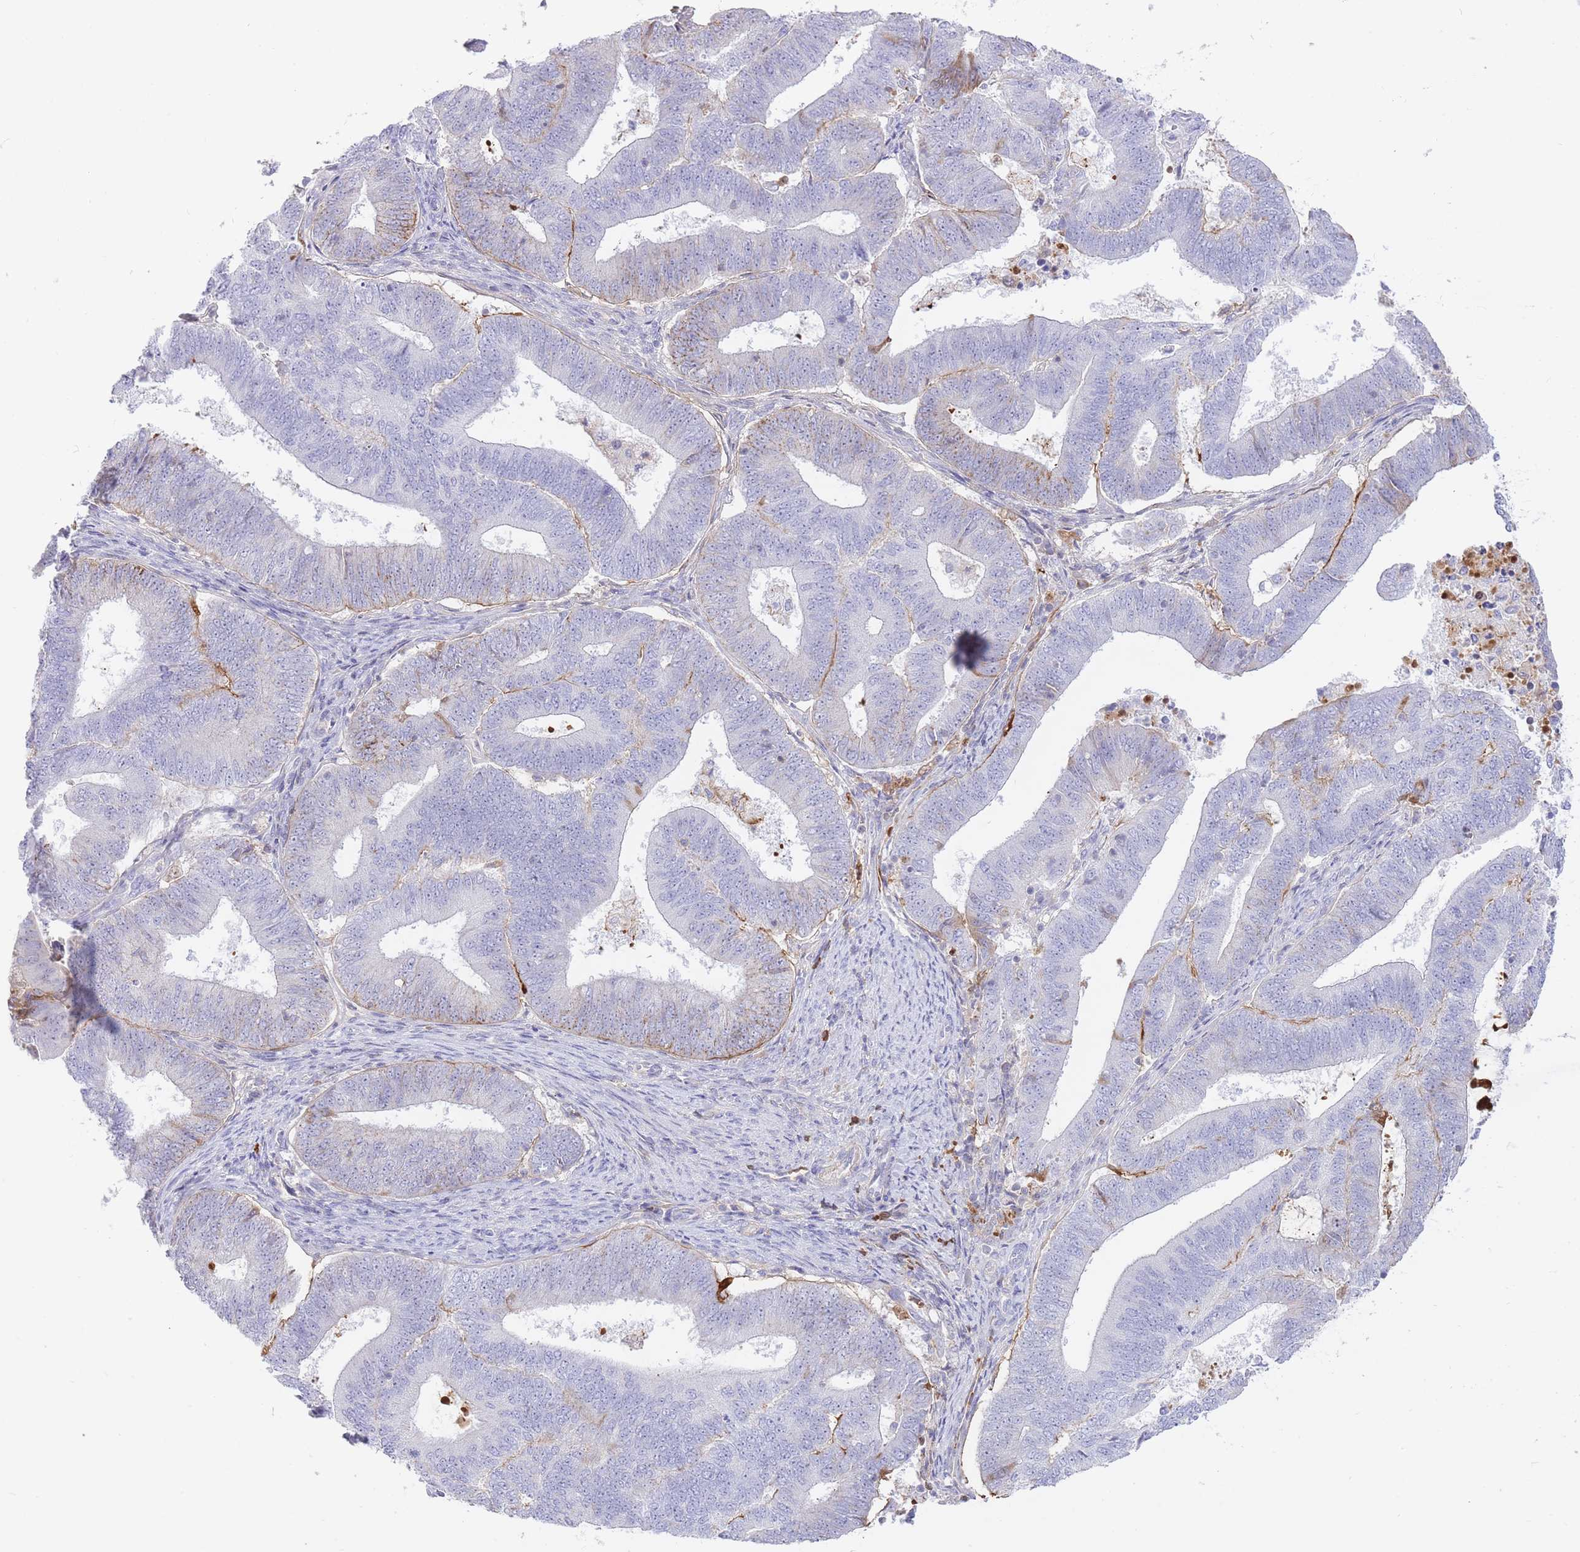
{"staining": {"intensity": "negative", "quantity": "none", "location": "none"}, "tissue": "endometrial cancer", "cell_type": "Tumor cells", "image_type": "cancer", "snomed": [{"axis": "morphology", "description": "Adenocarcinoma, NOS"}, {"axis": "topography", "description": "Endometrium"}], "caption": "This is a photomicrograph of immunohistochemistry (IHC) staining of endometrial adenocarcinoma, which shows no staining in tumor cells. Nuclei are stained in blue.", "gene": "HRG", "patient": {"sex": "female", "age": 70}}